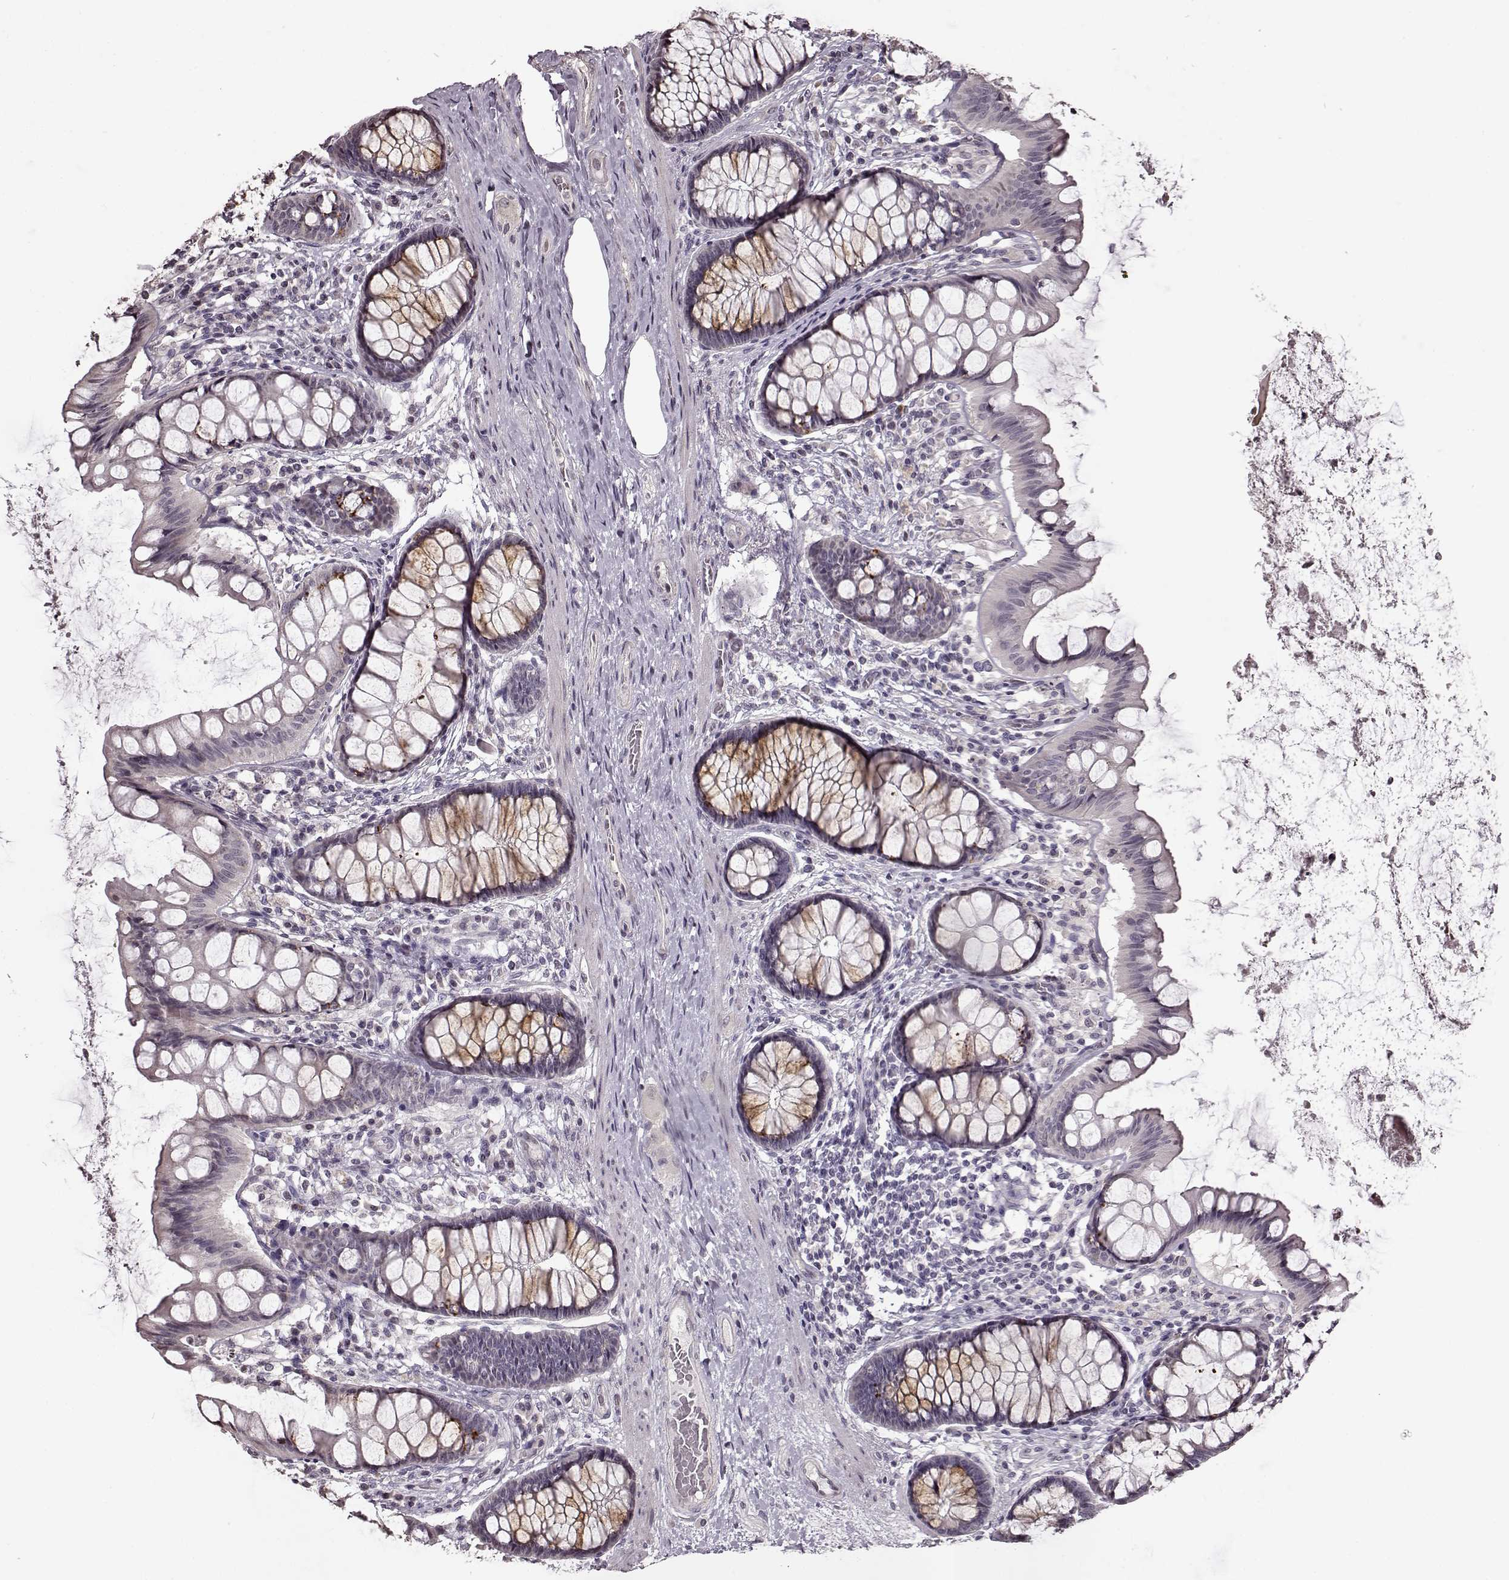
{"staining": {"intensity": "moderate", "quantity": "<25%", "location": "cytoplasmic/membranous"}, "tissue": "colon", "cell_type": "Endothelial cells", "image_type": "normal", "snomed": [{"axis": "morphology", "description": "Normal tissue, NOS"}, {"axis": "topography", "description": "Colon"}], "caption": "A brown stain labels moderate cytoplasmic/membranous expression of a protein in endothelial cells of unremarkable human colon. The staining is performed using DAB (3,3'-diaminobenzidine) brown chromogen to label protein expression. The nuclei are counter-stained blue using hematoxylin.", "gene": "FSHB", "patient": {"sex": "female", "age": 65}}